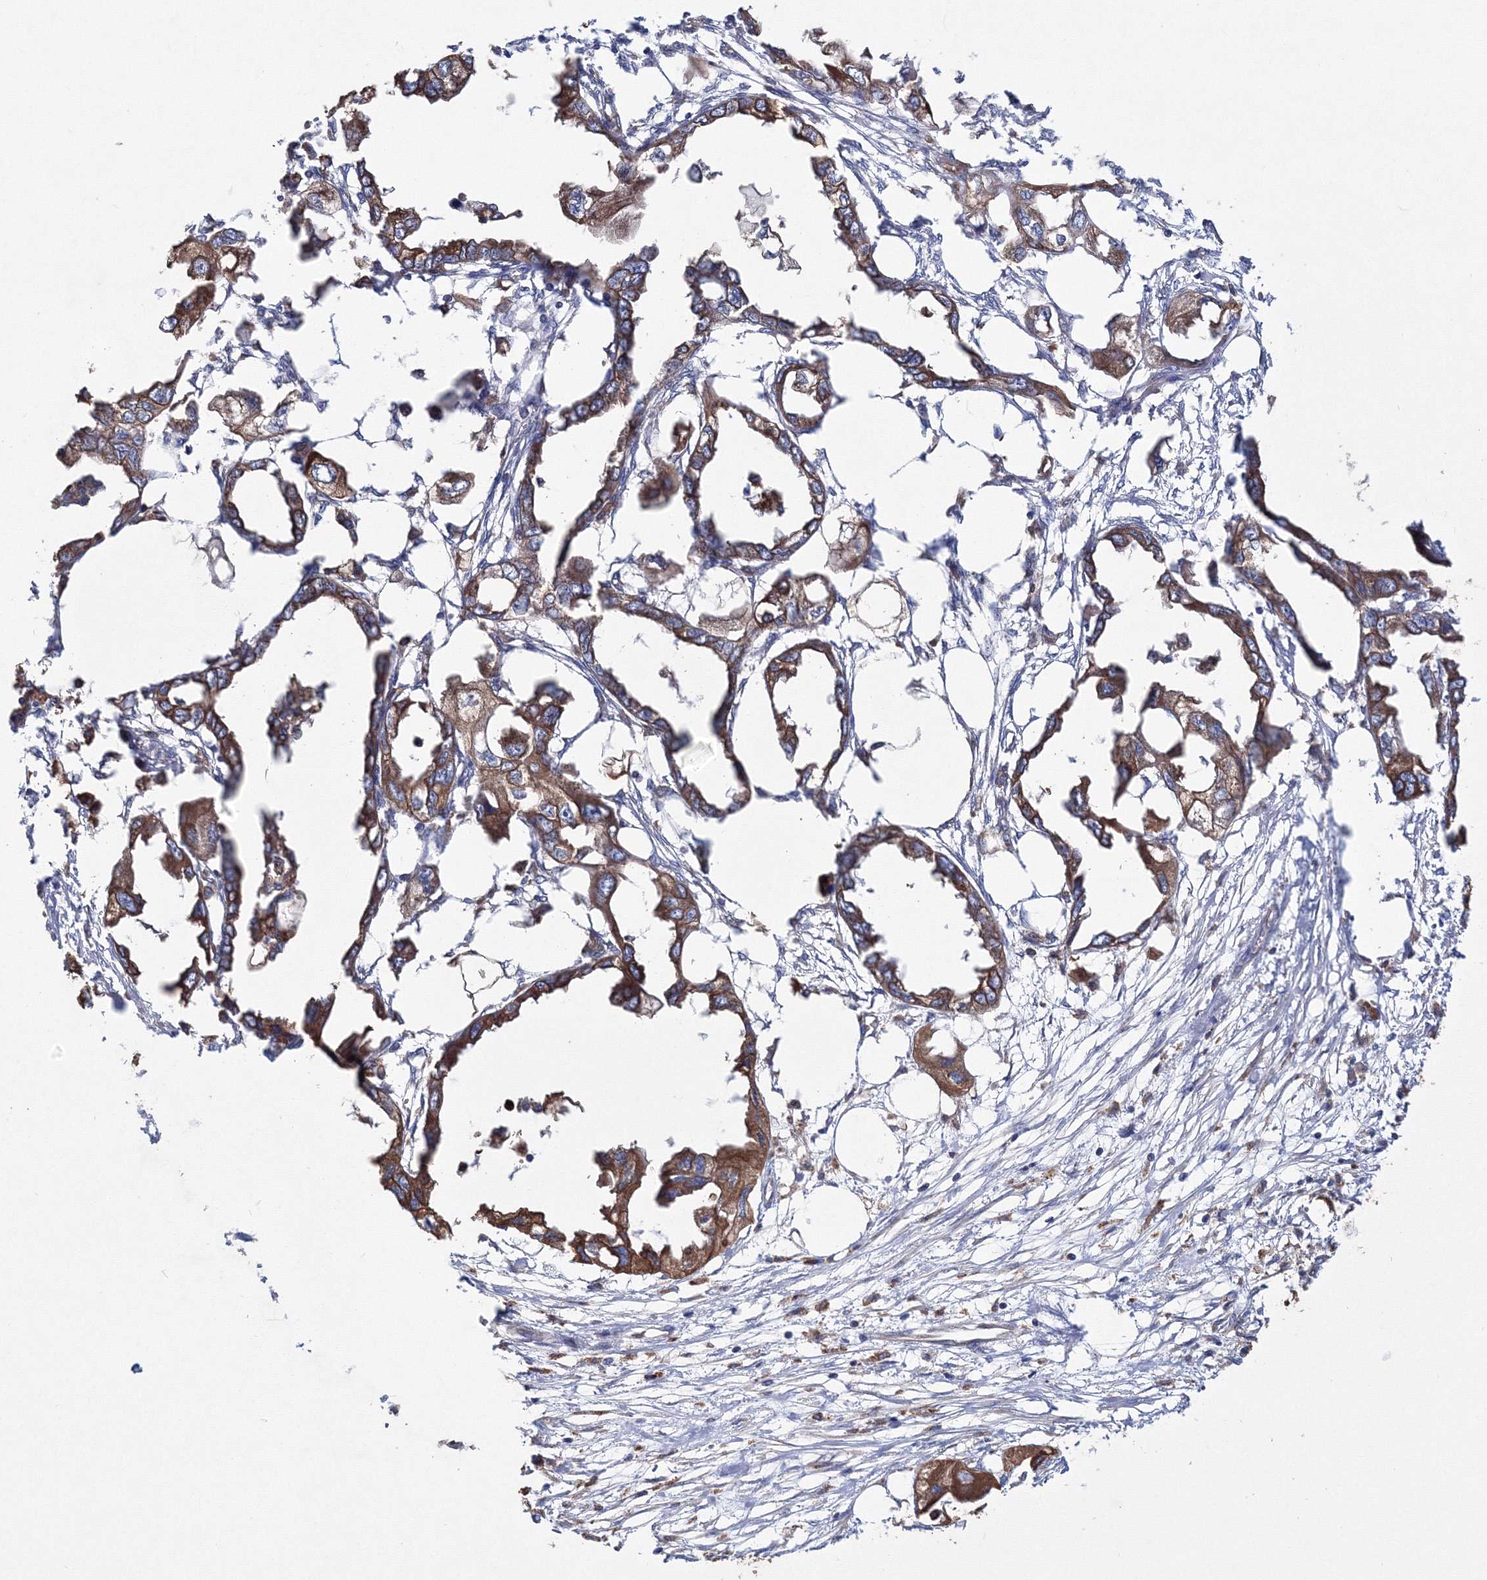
{"staining": {"intensity": "strong", "quantity": ">75%", "location": "cytoplasmic/membranous"}, "tissue": "endometrial cancer", "cell_type": "Tumor cells", "image_type": "cancer", "snomed": [{"axis": "morphology", "description": "Adenocarcinoma, NOS"}, {"axis": "morphology", "description": "Adenocarcinoma, metastatic, NOS"}, {"axis": "topography", "description": "Adipose tissue"}, {"axis": "topography", "description": "Endometrium"}], "caption": "Immunohistochemistry (IHC) (DAB) staining of human endometrial cancer (adenocarcinoma) exhibits strong cytoplasmic/membranous protein expression in approximately >75% of tumor cells. The staining is performed using DAB (3,3'-diaminobenzidine) brown chromogen to label protein expression. The nuclei are counter-stained blue using hematoxylin.", "gene": "VPS8", "patient": {"sex": "female", "age": 67}}